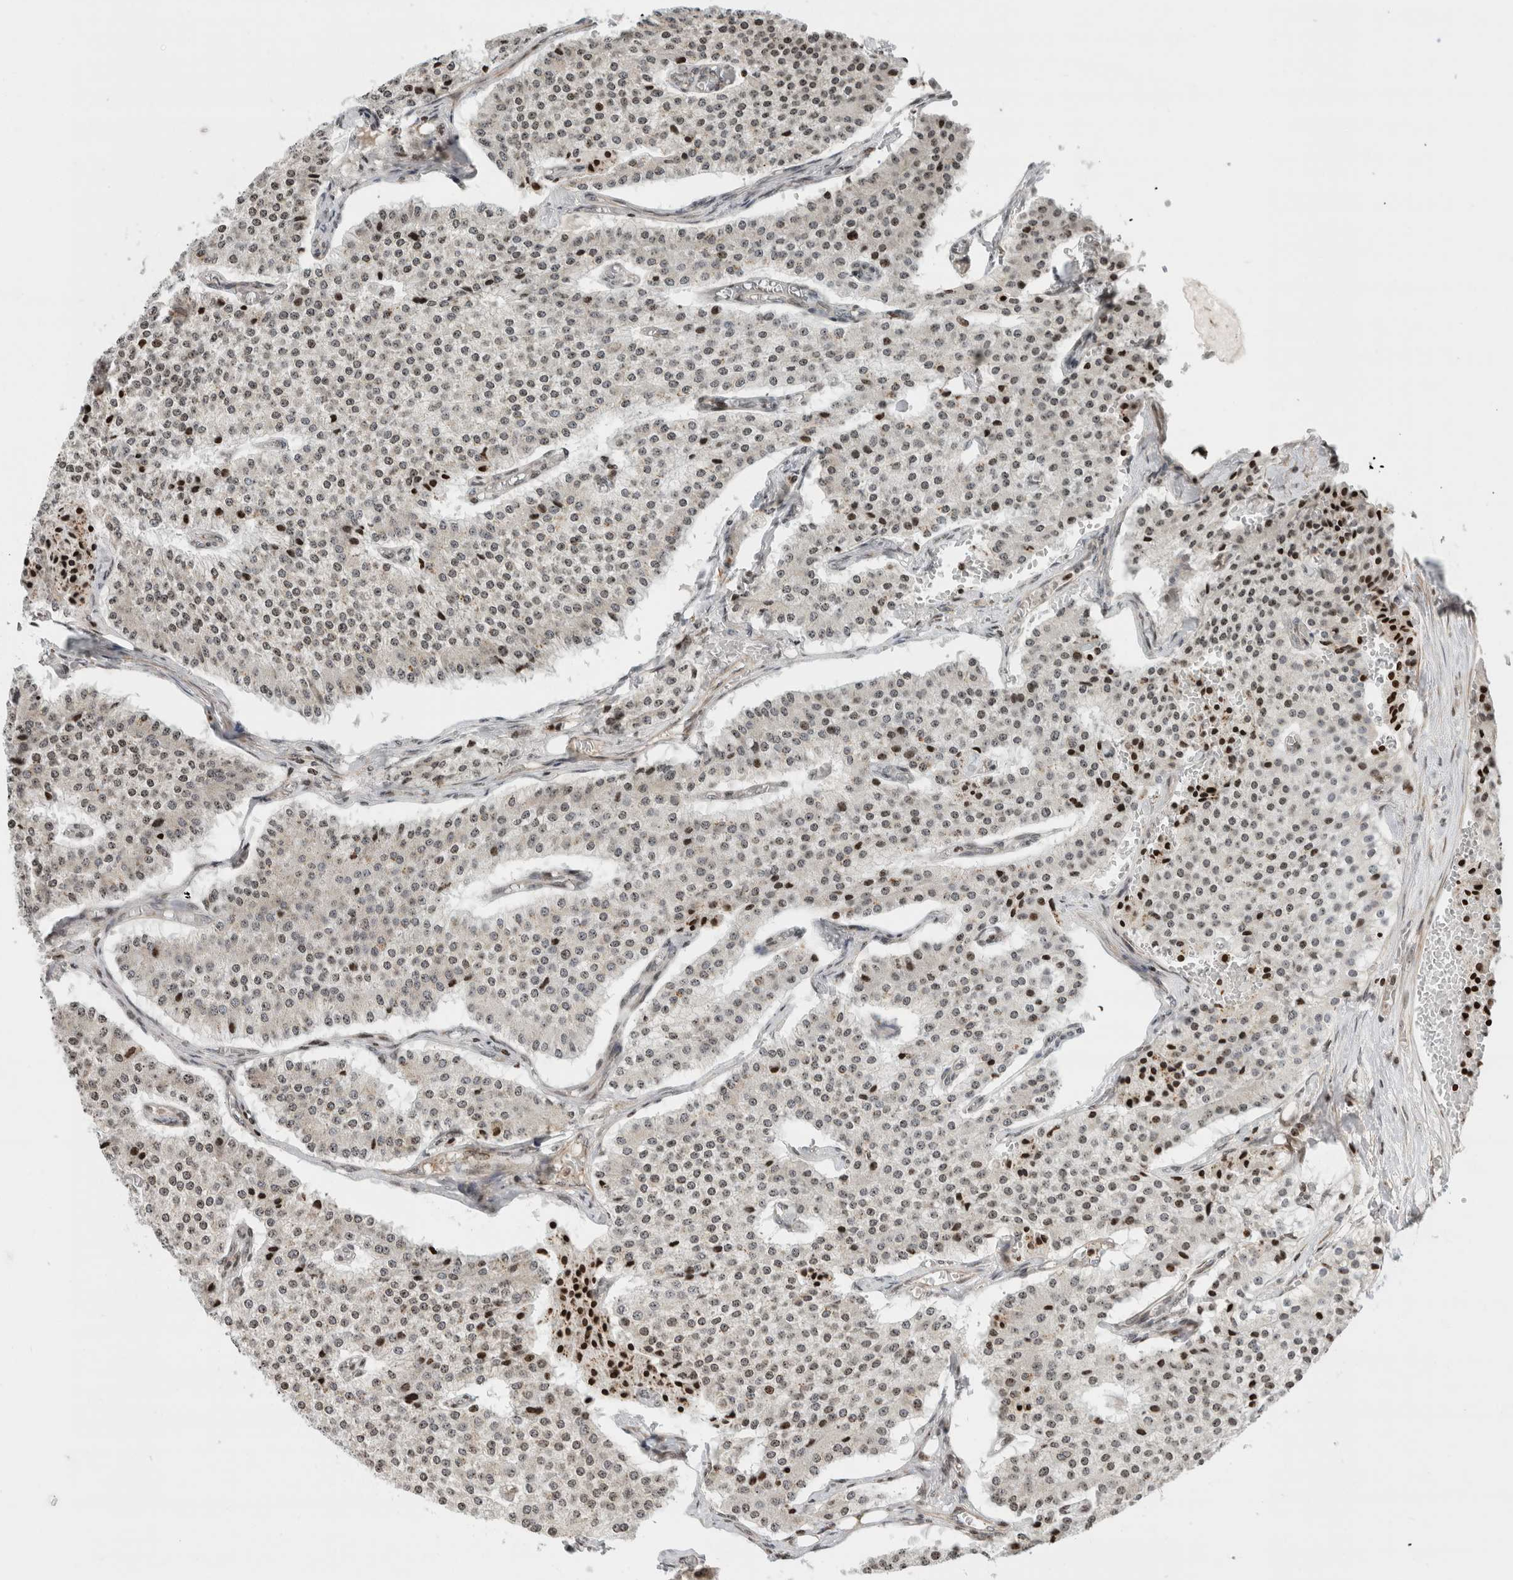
{"staining": {"intensity": "negative", "quantity": "none", "location": "none"}, "tissue": "carcinoid", "cell_type": "Tumor cells", "image_type": "cancer", "snomed": [{"axis": "morphology", "description": "Carcinoid, malignant, NOS"}, {"axis": "topography", "description": "Colon"}], "caption": "Immunohistochemistry (IHC) of human carcinoid reveals no expression in tumor cells.", "gene": "GINS4", "patient": {"sex": "female", "age": 52}}